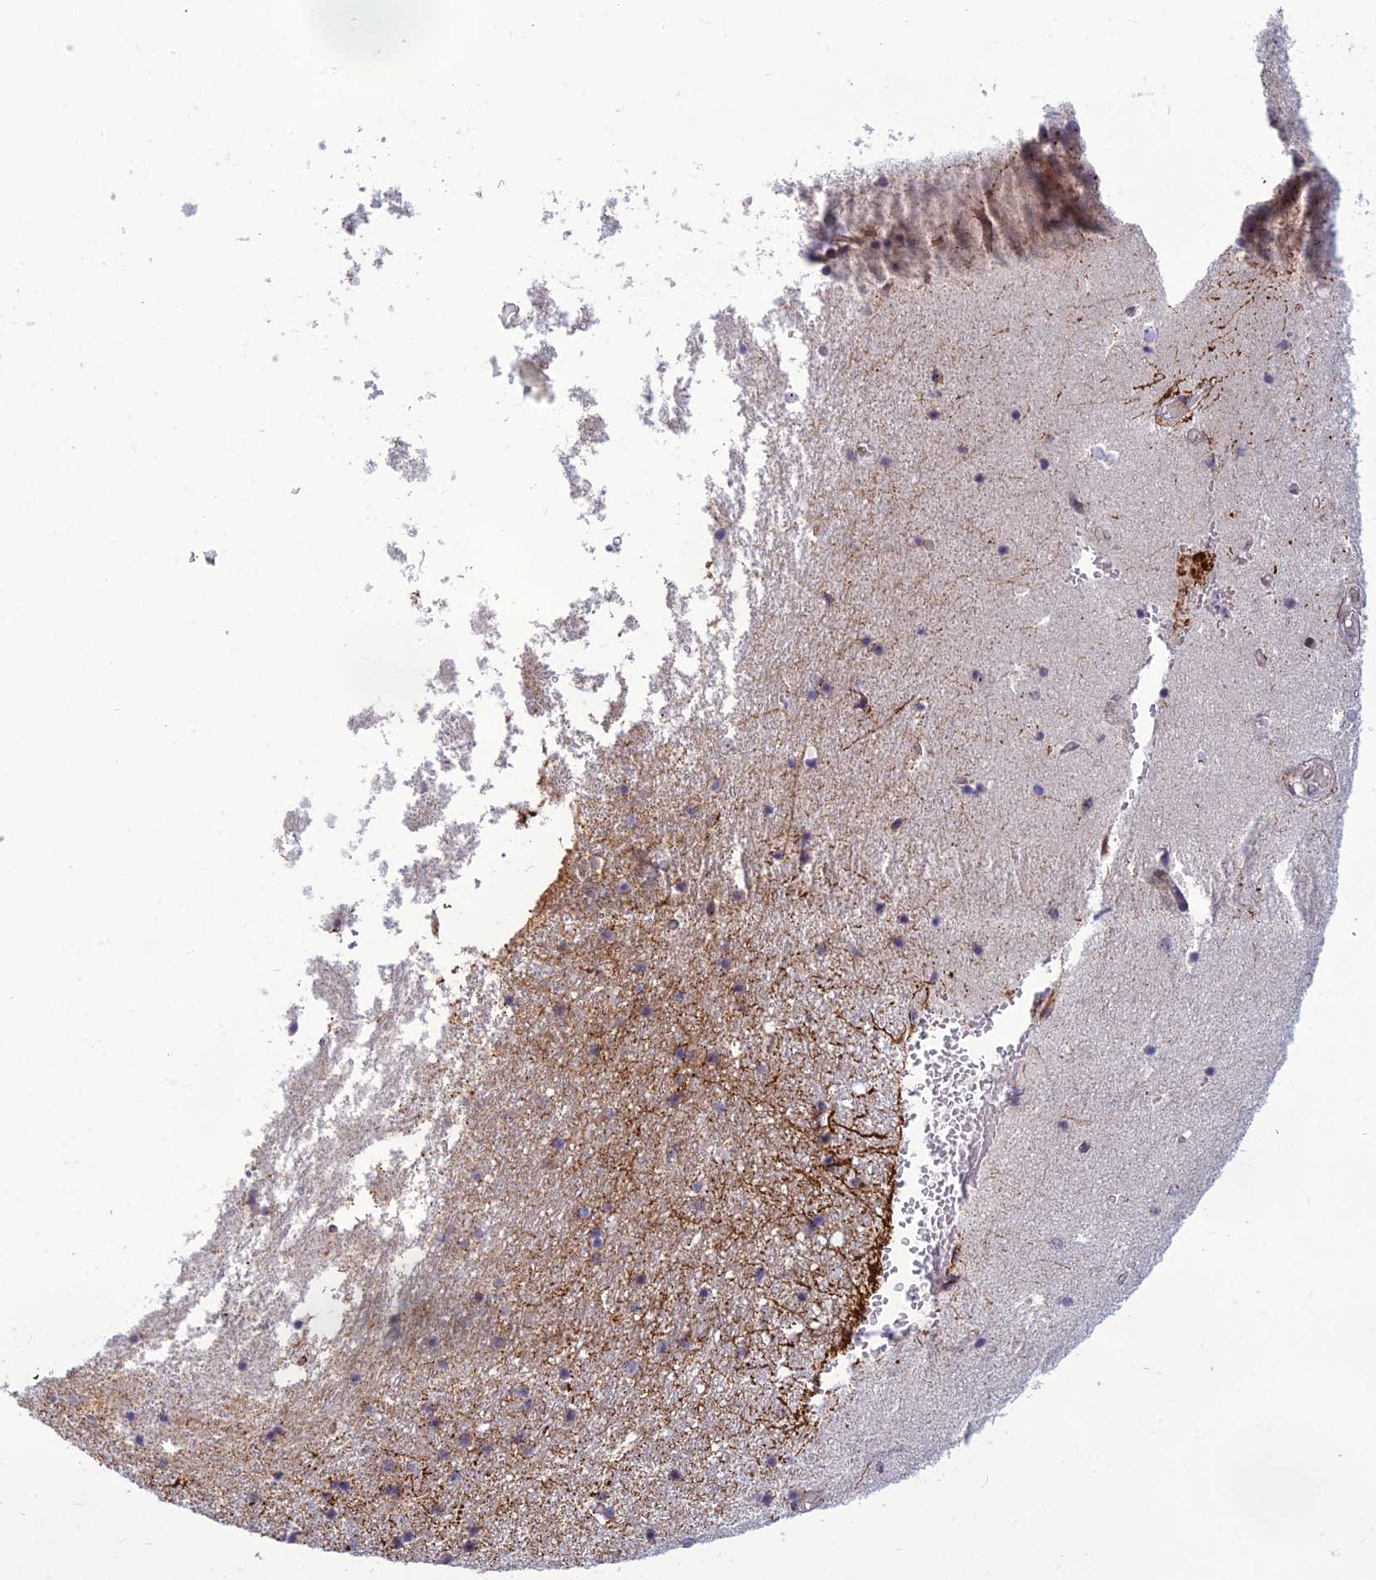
{"staining": {"intensity": "strong", "quantity": "<25%", "location": "cytoplasmic/membranous"}, "tissue": "hippocampus", "cell_type": "Glial cells", "image_type": "normal", "snomed": [{"axis": "morphology", "description": "Normal tissue, NOS"}, {"axis": "topography", "description": "Hippocampus"}], "caption": "Hippocampus stained with DAB immunohistochemistry displays medium levels of strong cytoplasmic/membranous staining in approximately <25% of glial cells.", "gene": "DTX2", "patient": {"sex": "female", "age": 52}}